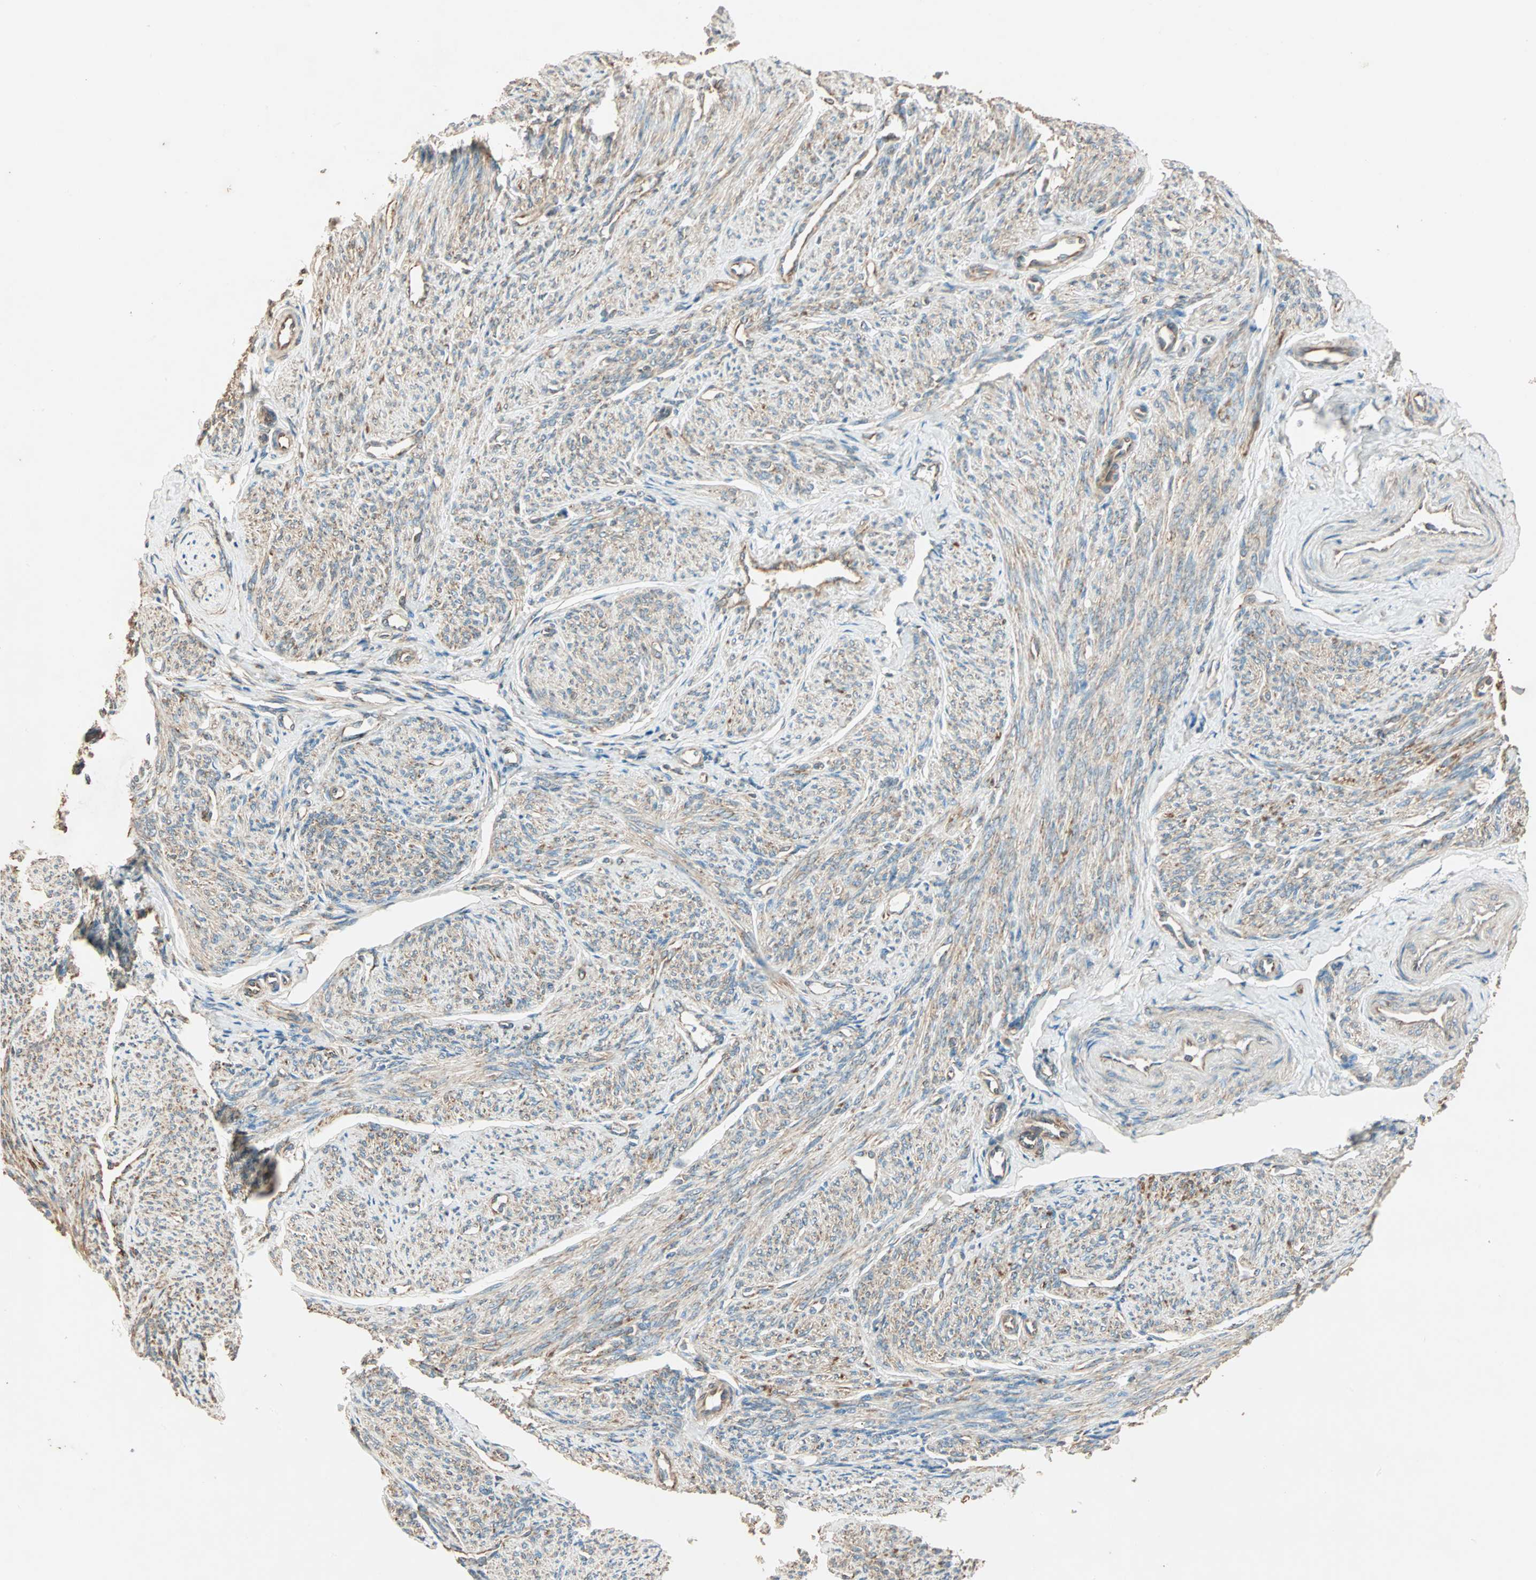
{"staining": {"intensity": "moderate", "quantity": "25%-75%", "location": "cytoplasmic/membranous"}, "tissue": "smooth muscle", "cell_type": "Smooth muscle cells", "image_type": "normal", "snomed": [{"axis": "morphology", "description": "Normal tissue, NOS"}, {"axis": "topography", "description": "Smooth muscle"}], "caption": "Smooth muscle stained with DAB immunohistochemistry (IHC) demonstrates medium levels of moderate cytoplasmic/membranous staining in about 25%-75% of smooth muscle cells.", "gene": "EIF4G2", "patient": {"sex": "female", "age": 65}}